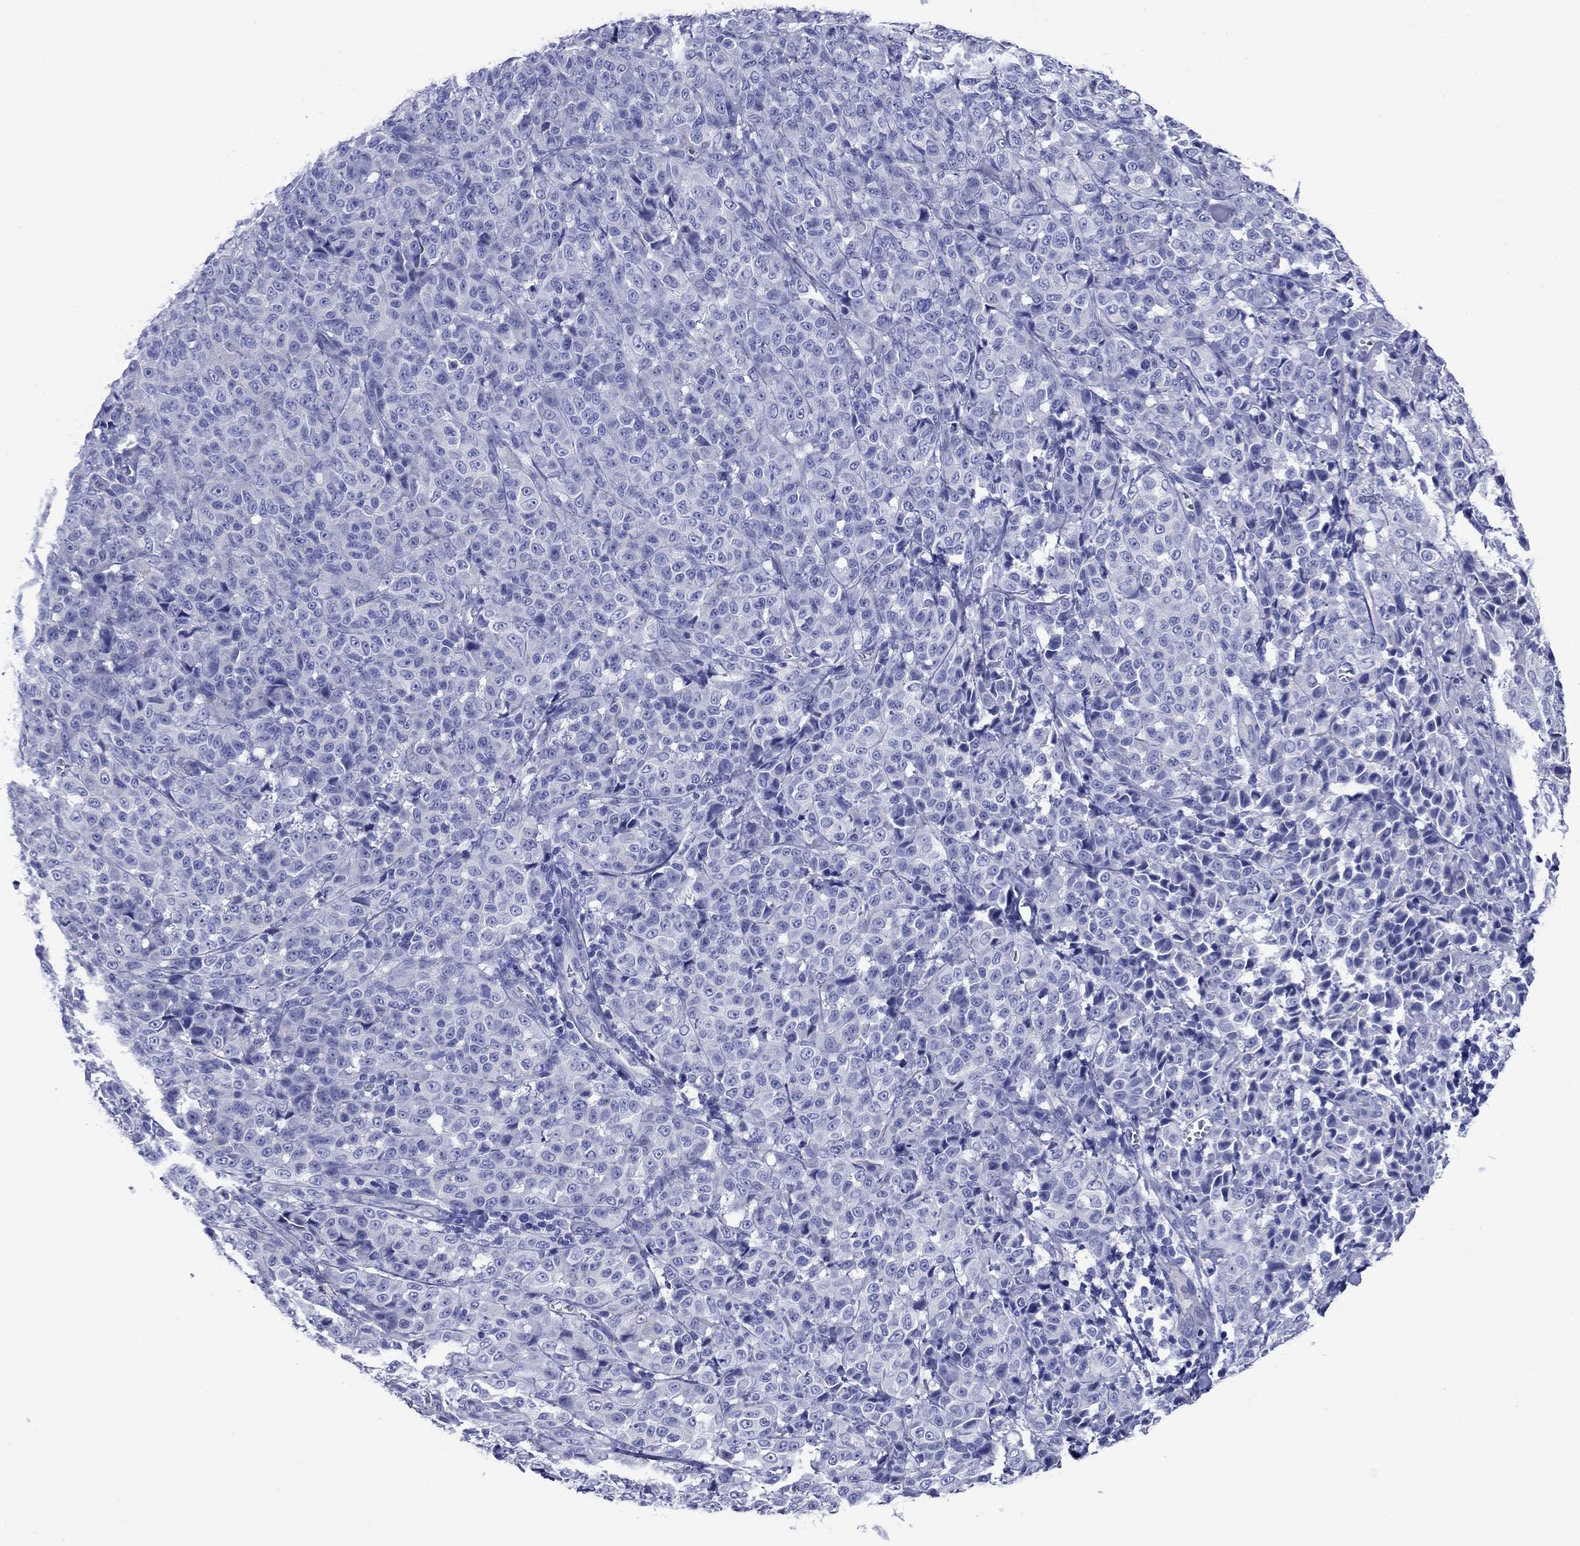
{"staining": {"intensity": "negative", "quantity": "none", "location": "none"}, "tissue": "melanoma", "cell_type": "Tumor cells", "image_type": "cancer", "snomed": [{"axis": "morphology", "description": "Malignant melanoma, NOS"}, {"axis": "topography", "description": "Skin"}], "caption": "Melanoma was stained to show a protein in brown. There is no significant staining in tumor cells.", "gene": "SLC1A2", "patient": {"sex": "male", "age": 89}}